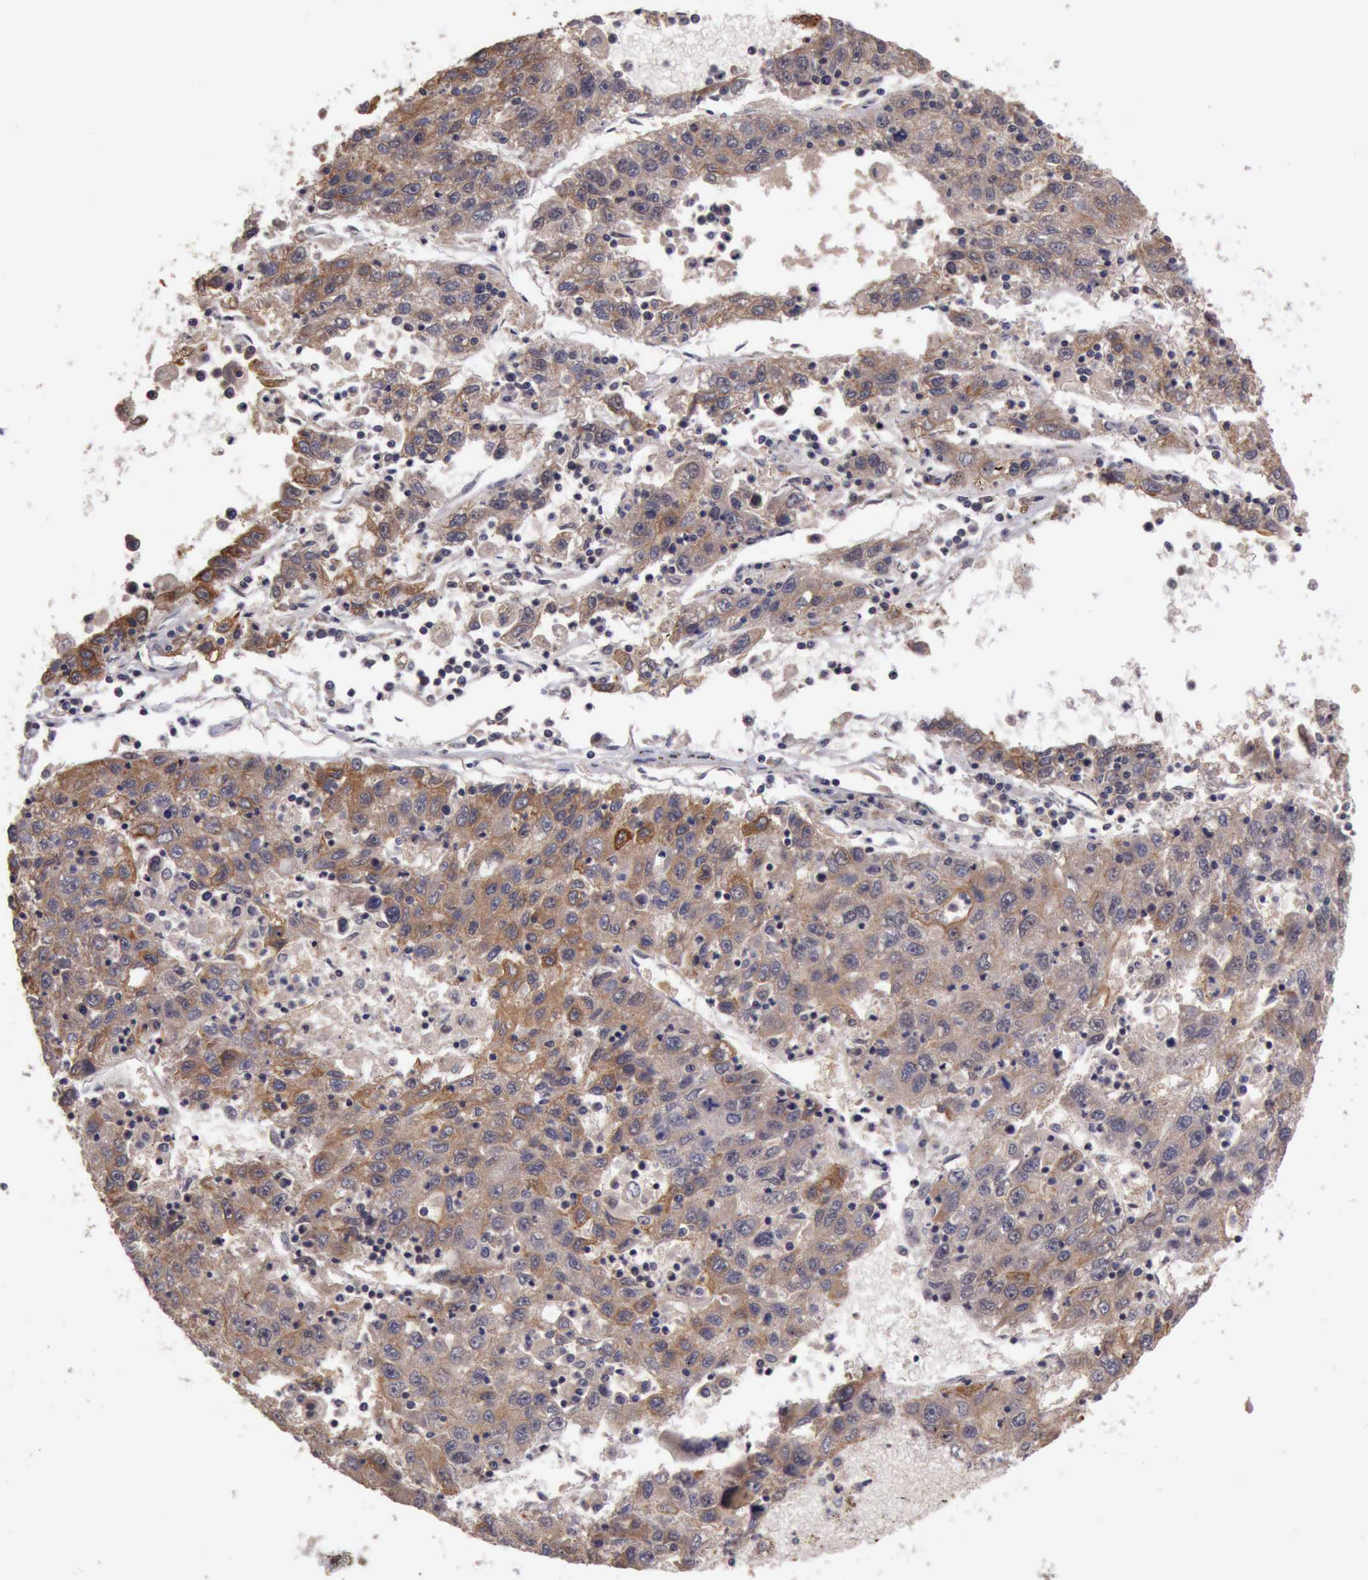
{"staining": {"intensity": "weak", "quantity": "25%-75%", "location": "cytoplasmic/membranous"}, "tissue": "liver cancer", "cell_type": "Tumor cells", "image_type": "cancer", "snomed": [{"axis": "morphology", "description": "Carcinoma, Hepatocellular, NOS"}, {"axis": "topography", "description": "Liver"}], "caption": "Liver cancer stained for a protein shows weak cytoplasmic/membranous positivity in tumor cells.", "gene": "RAB39B", "patient": {"sex": "male", "age": 49}}